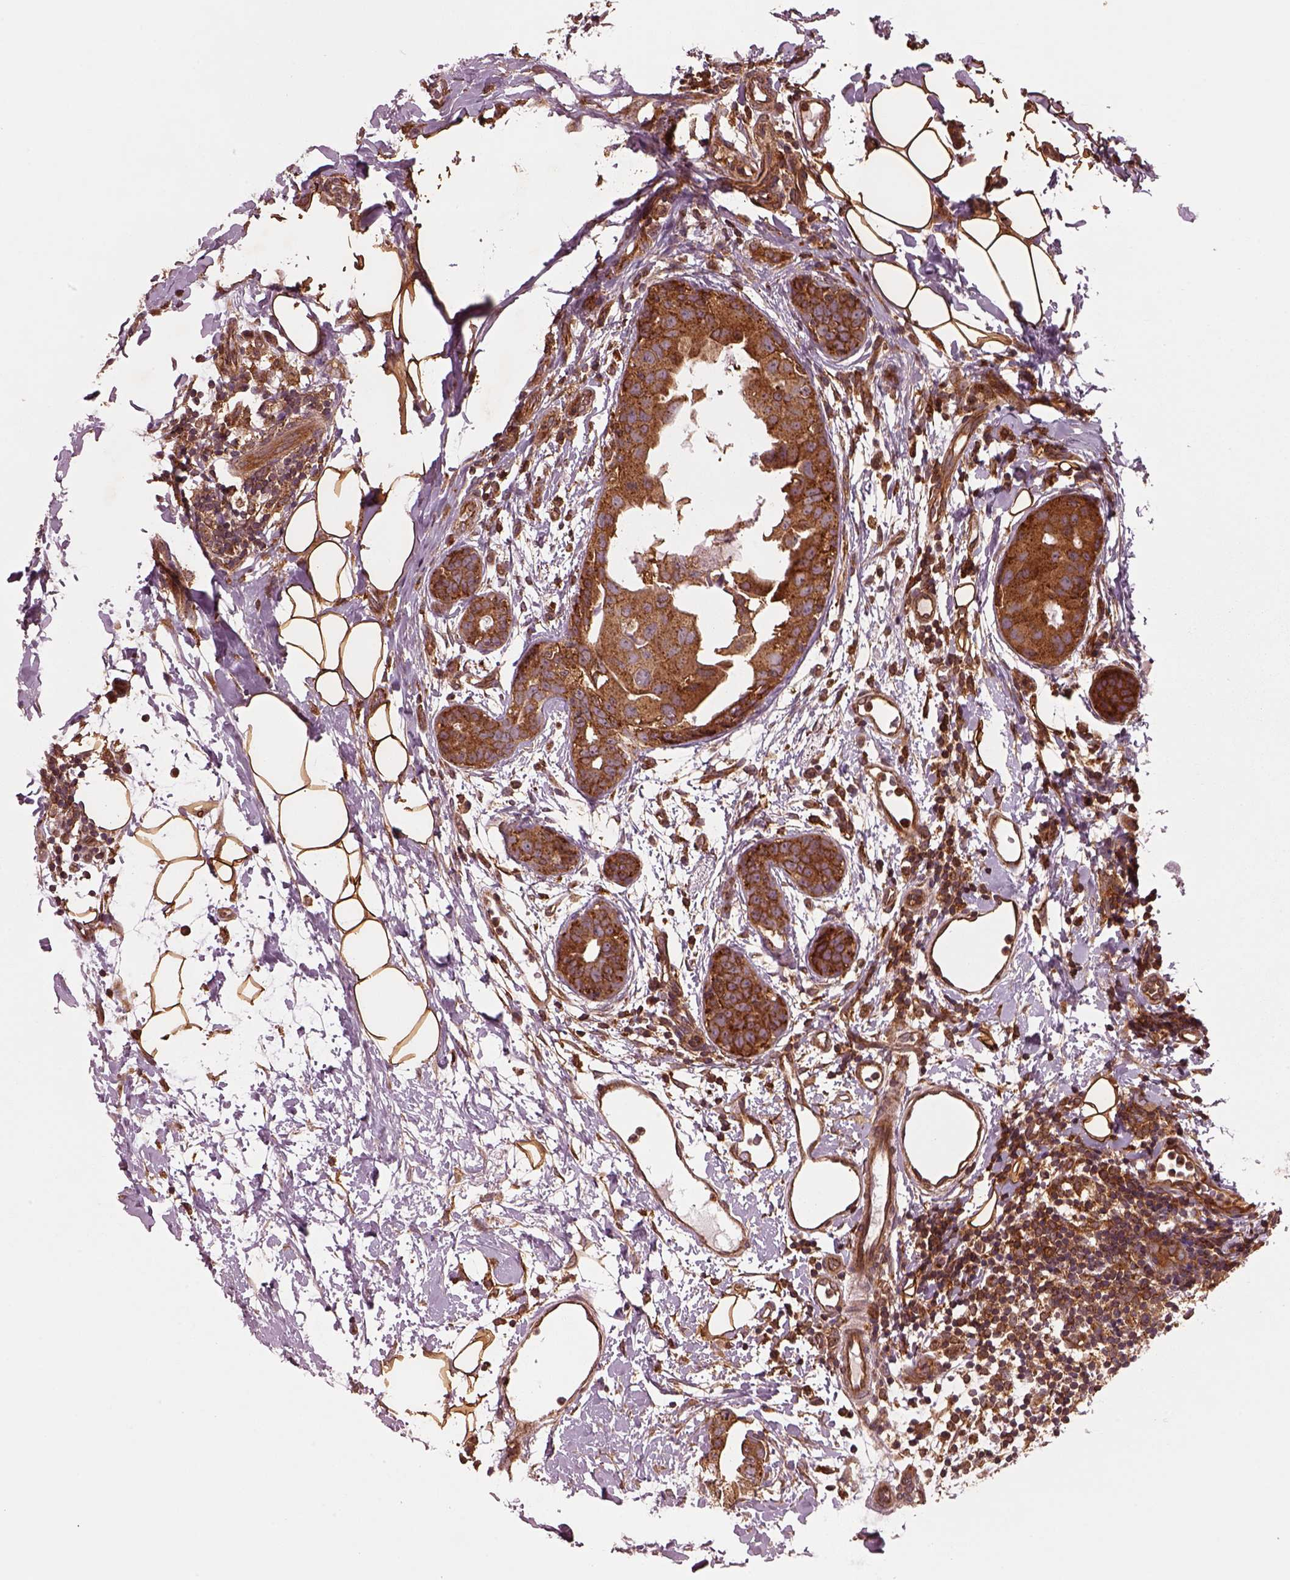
{"staining": {"intensity": "strong", "quantity": ">75%", "location": "cytoplasmic/membranous"}, "tissue": "breast cancer", "cell_type": "Tumor cells", "image_type": "cancer", "snomed": [{"axis": "morphology", "description": "Normal tissue, NOS"}, {"axis": "morphology", "description": "Duct carcinoma"}, {"axis": "topography", "description": "Breast"}], "caption": "High-magnification brightfield microscopy of breast intraductal carcinoma stained with DAB (3,3'-diaminobenzidine) (brown) and counterstained with hematoxylin (blue). tumor cells exhibit strong cytoplasmic/membranous expression is seen in approximately>75% of cells. The protein is stained brown, and the nuclei are stained in blue (DAB IHC with brightfield microscopy, high magnification).", "gene": "WASHC2A", "patient": {"sex": "female", "age": 40}}